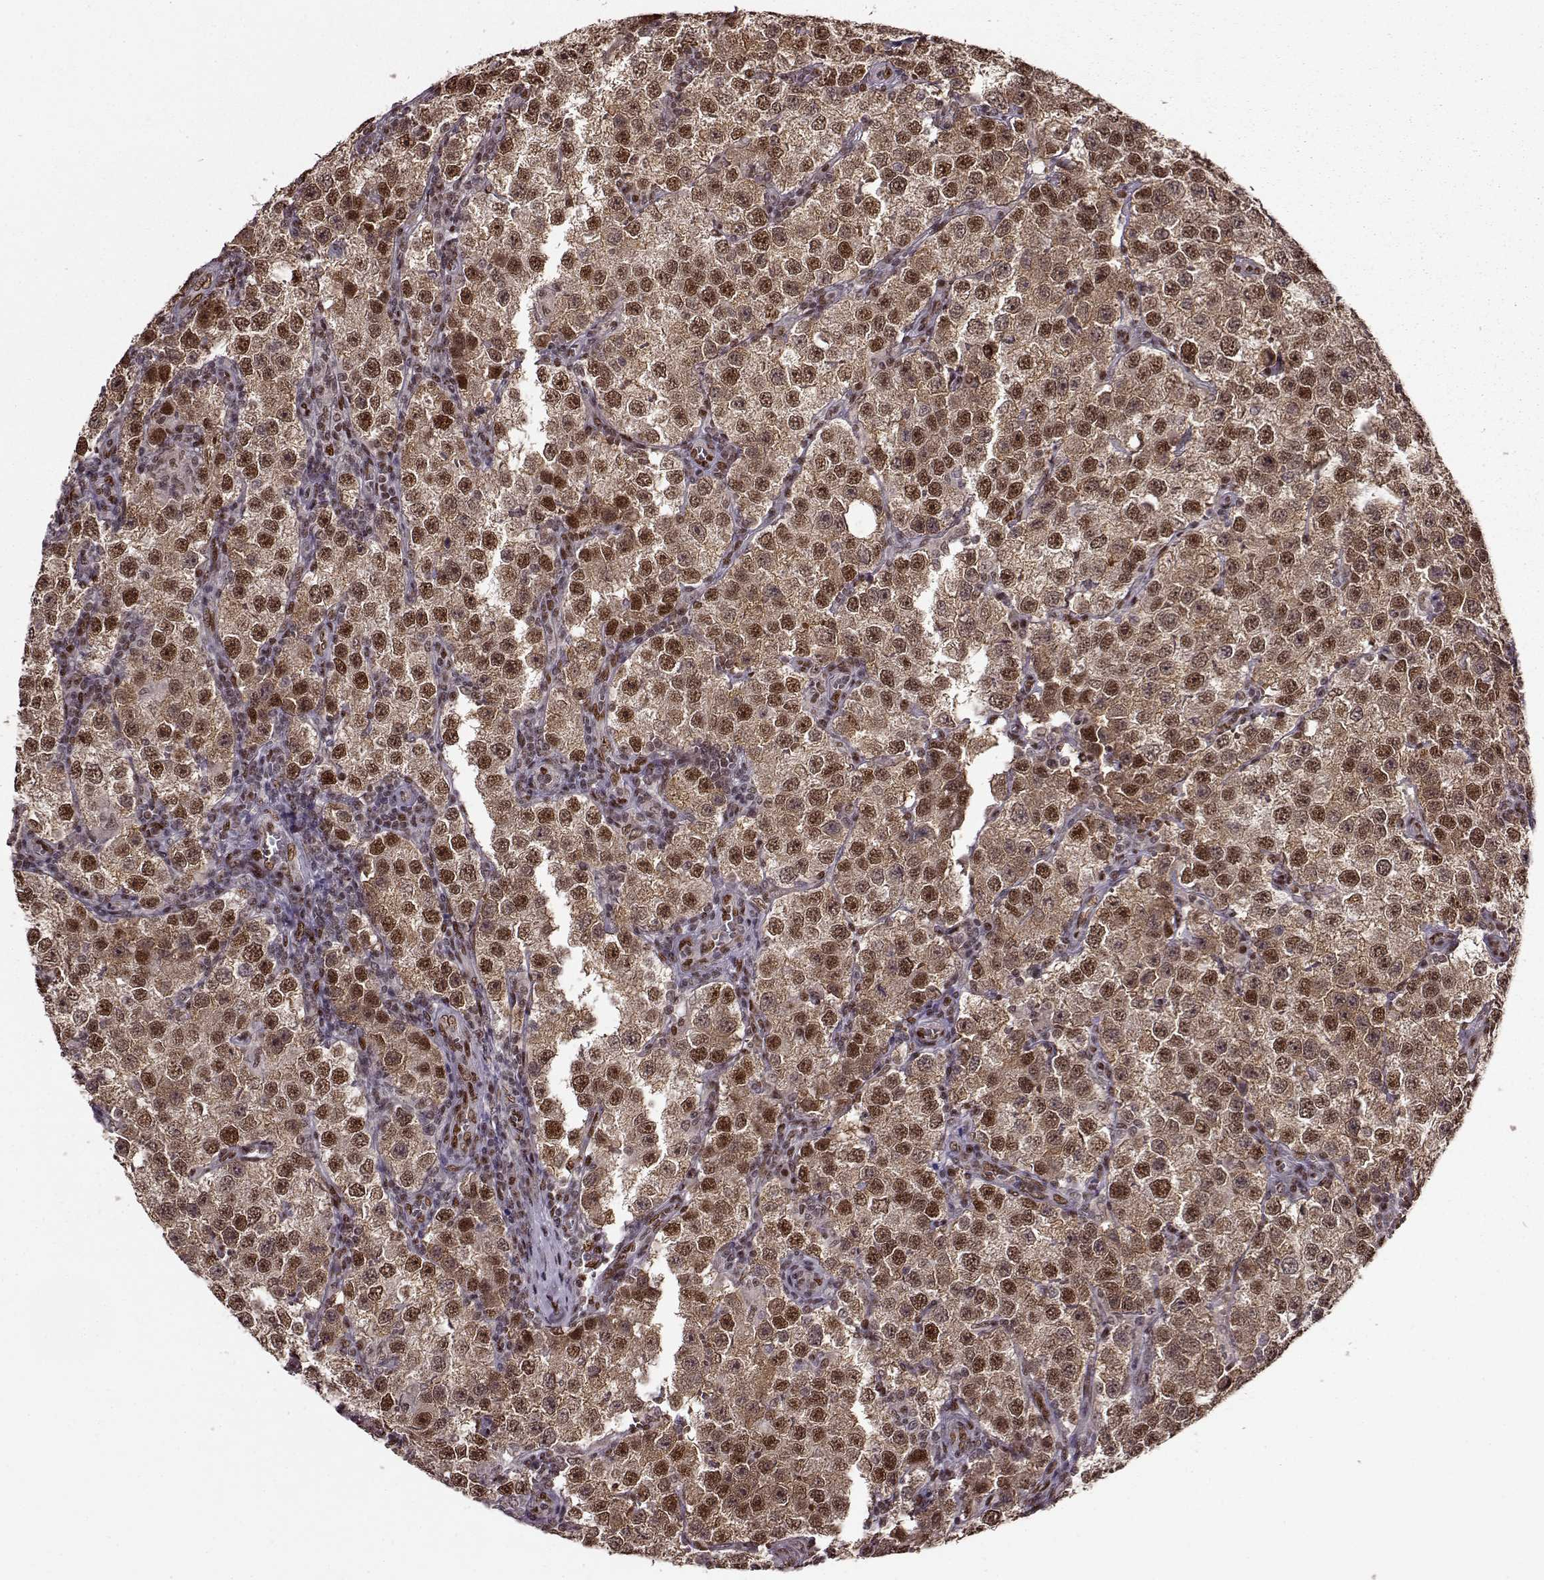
{"staining": {"intensity": "moderate", "quantity": ">75%", "location": "cytoplasmic/membranous,nuclear"}, "tissue": "testis cancer", "cell_type": "Tumor cells", "image_type": "cancer", "snomed": [{"axis": "morphology", "description": "Seminoma, NOS"}, {"axis": "topography", "description": "Testis"}], "caption": "Testis seminoma stained for a protein reveals moderate cytoplasmic/membranous and nuclear positivity in tumor cells.", "gene": "FTO", "patient": {"sex": "male", "age": 37}}